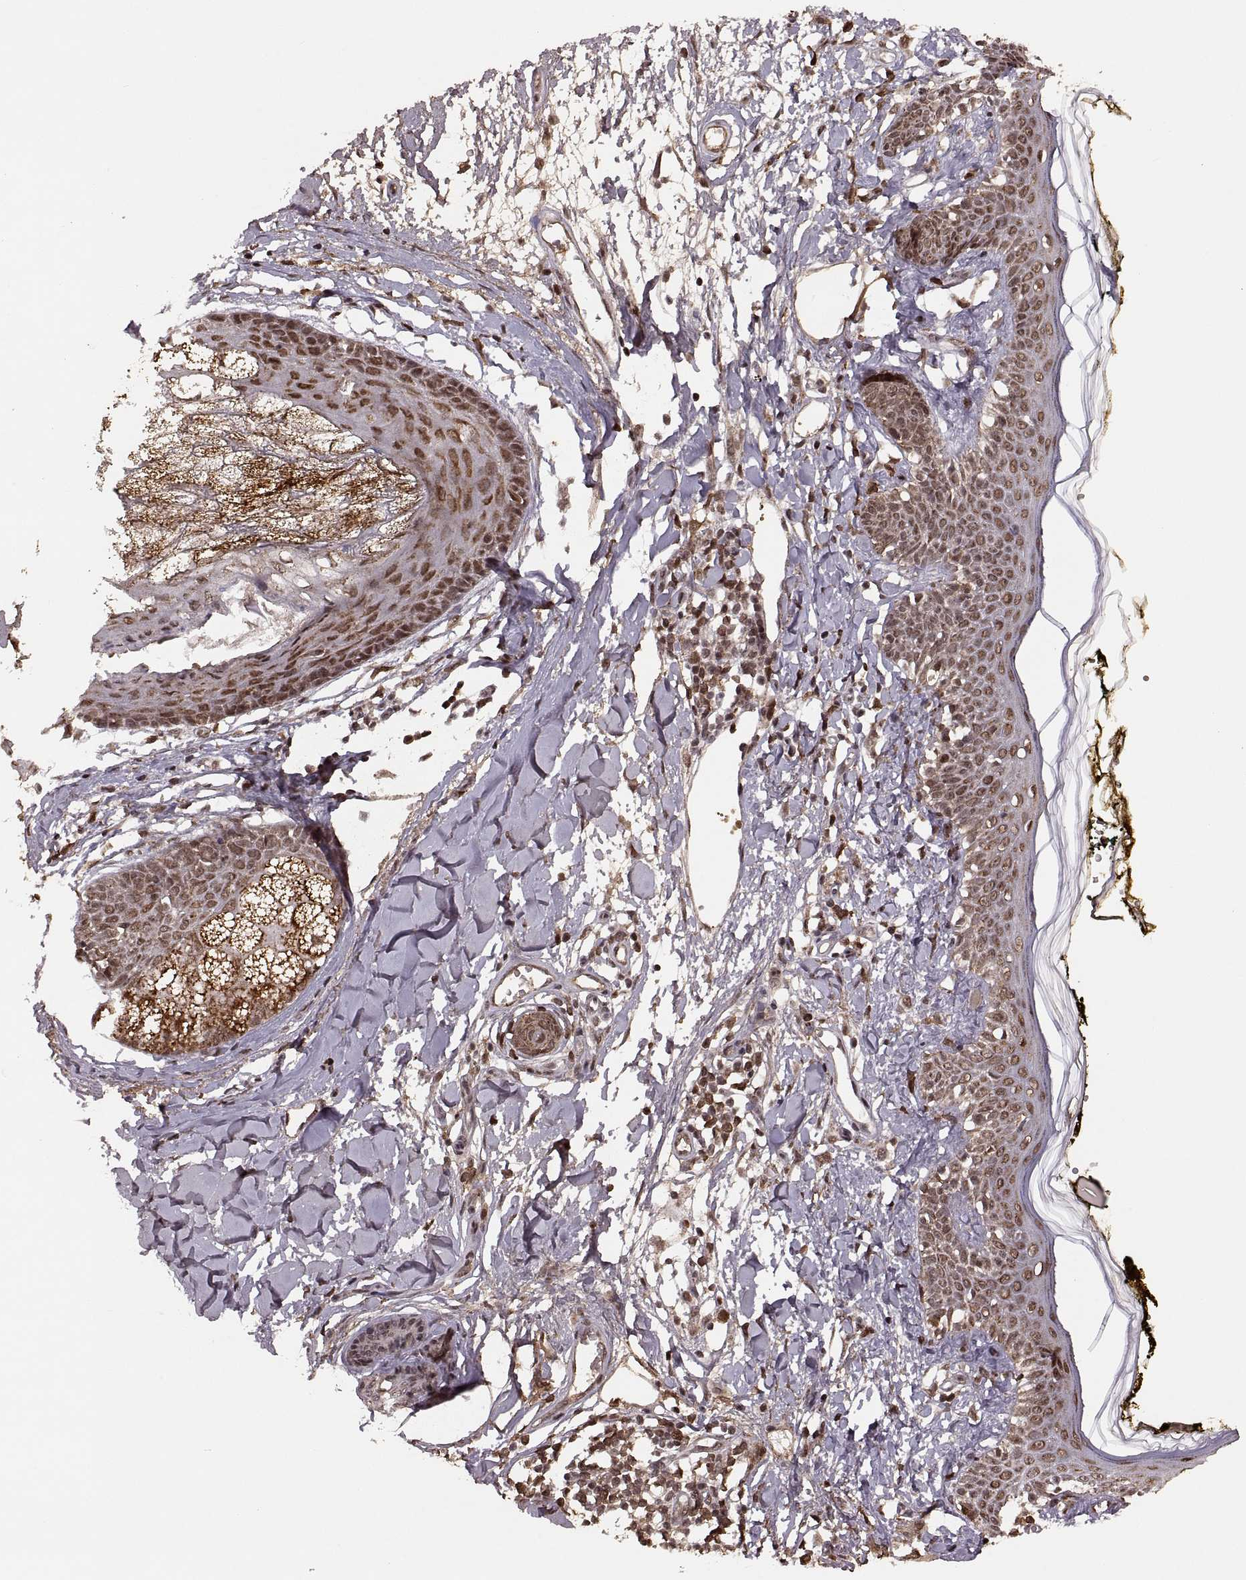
{"staining": {"intensity": "moderate", "quantity": ">75%", "location": "nuclear"}, "tissue": "skin", "cell_type": "Fibroblasts", "image_type": "normal", "snomed": [{"axis": "morphology", "description": "Normal tissue, NOS"}, {"axis": "topography", "description": "Skin"}], "caption": "Immunohistochemical staining of normal skin exhibits >75% levels of moderate nuclear protein expression in approximately >75% of fibroblasts.", "gene": "RFT1", "patient": {"sex": "male", "age": 76}}